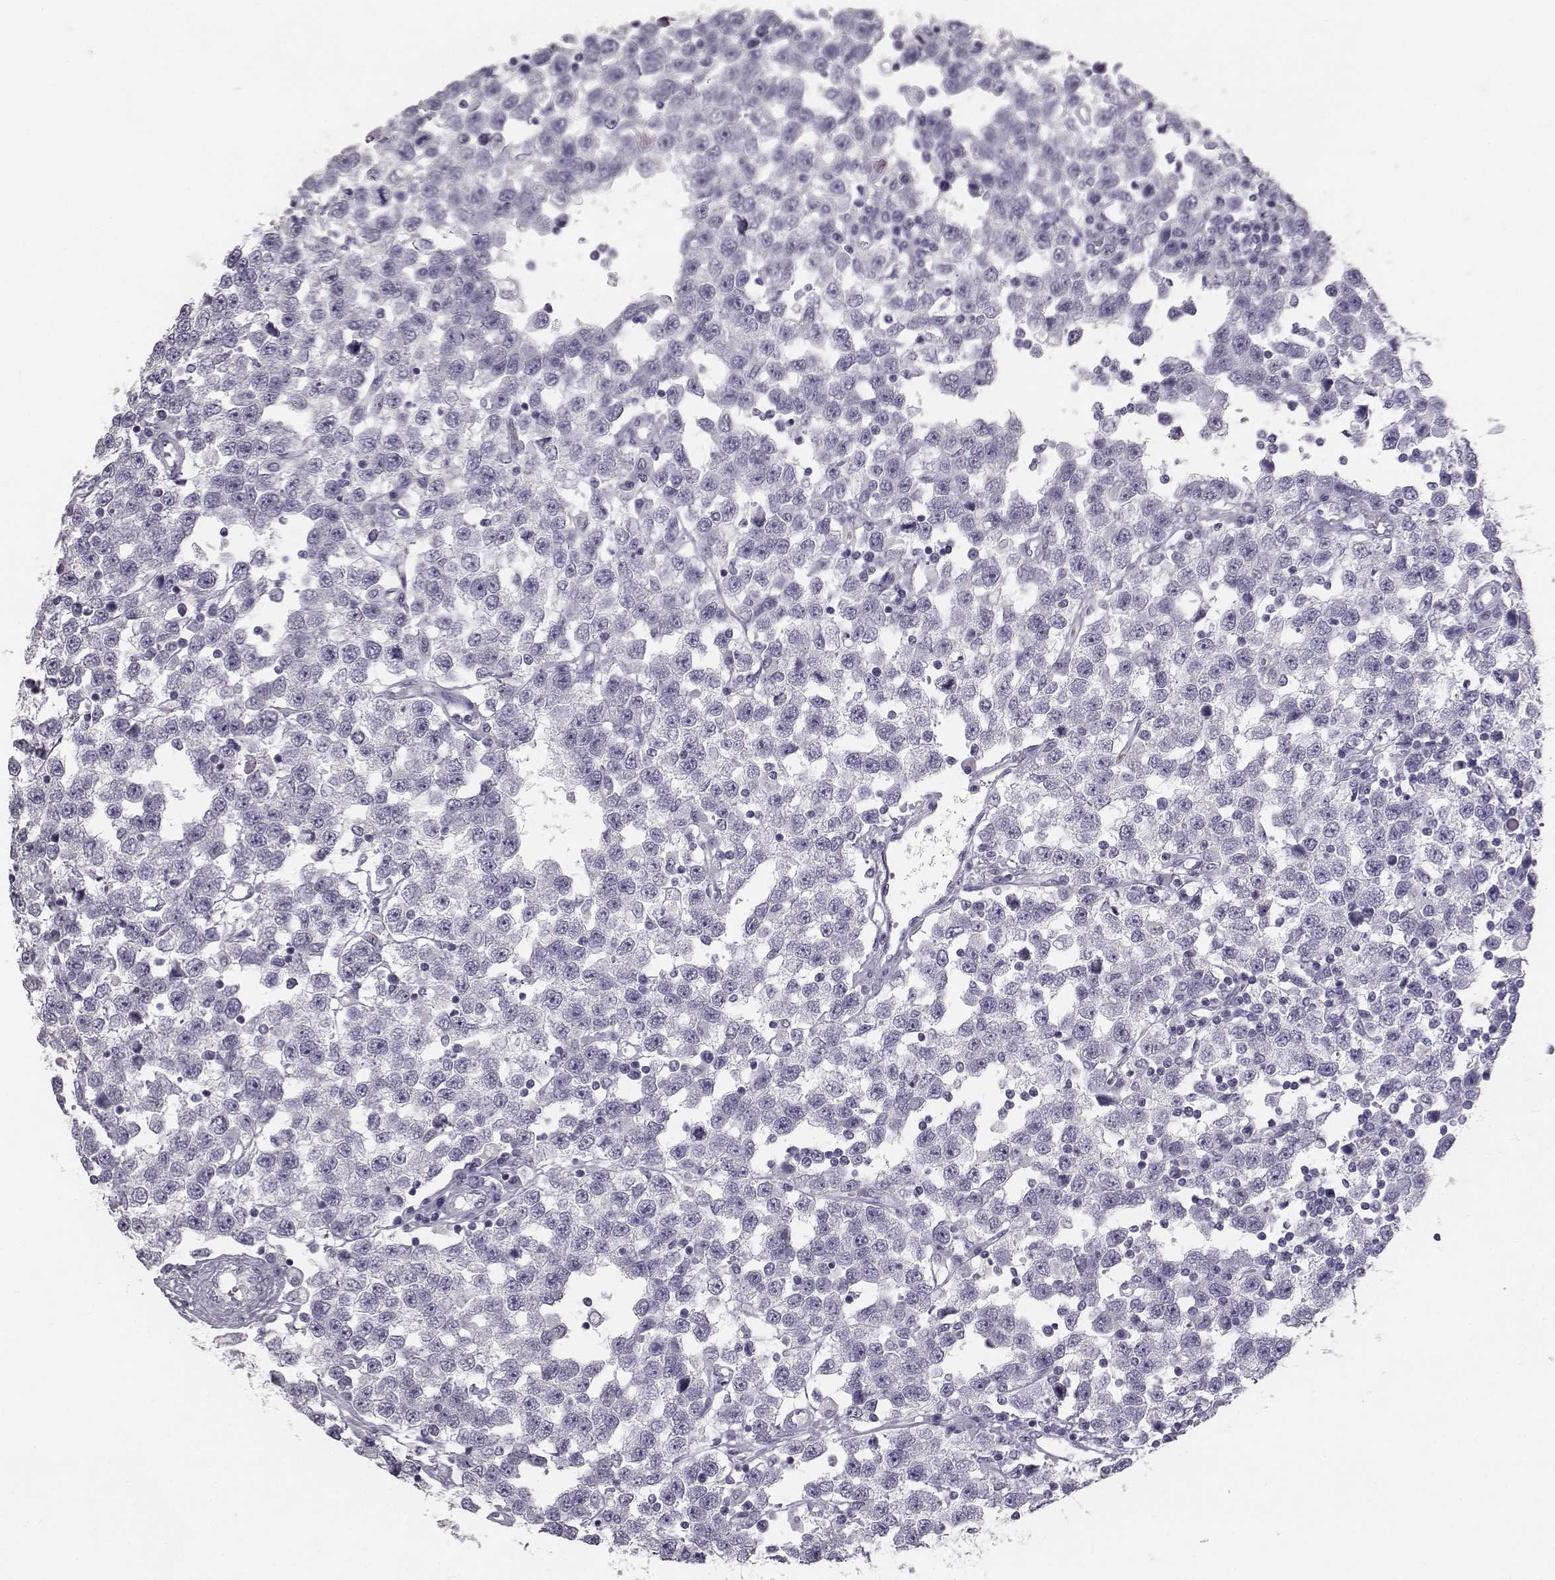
{"staining": {"intensity": "negative", "quantity": "none", "location": "none"}, "tissue": "testis cancer", "cell_type": "Tumor cells", "image_type": "cancer", "snomed": [{"axis": "morphology", "description": "Seminoma, NOS"}, {"axis": "topography", "description": "Testis"}], "caption": "Immunohistochemical staining of testis seminoma reveals no significant positivity in tumor cells. (Immunohistochemistry, brightfield microscopy, high magnification).", "gene": "NPTXR", "patient": {"sex": "male", "age": 34}}